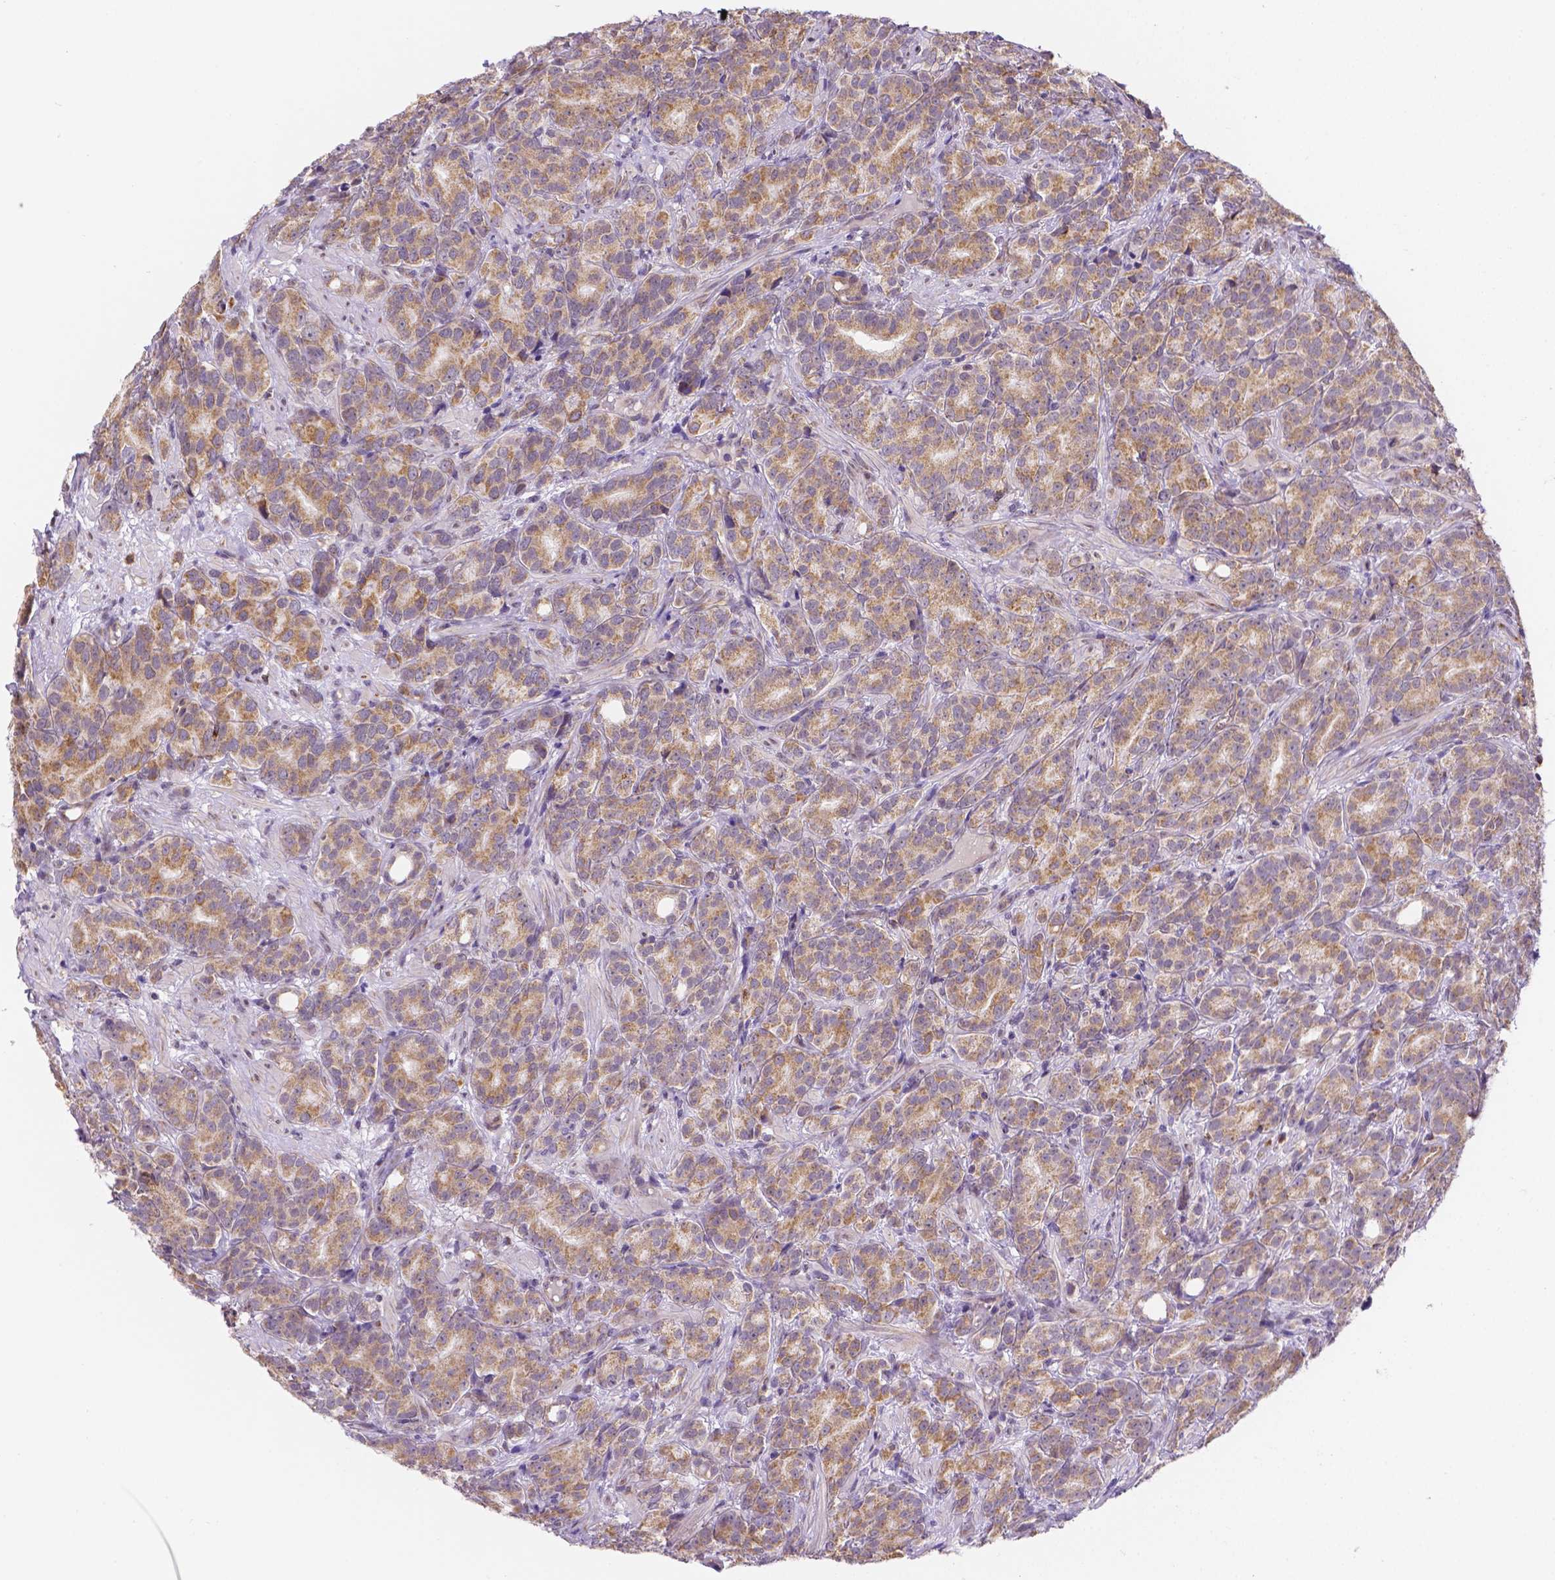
{"staining": {"intensity": "weak", "quantity": ">75%", "location": "cytoplasmic/membranous"}, "tissue": "prostate cancer", "cell_type": "Tumor cells", "image_type": "cancer", "snomed": [{"axis": "morphology", "description": "Adenocarcinoma, High grade"}, {"axis": "topography", "description": "Prostate"}], "caption": "Prostate cancer tissue exhibits weak cytoplasmic/membranous expression in approximately >75% of tumor cells", "gene": "CYYR1", "patient": {"sex": "male", "age": 90}}